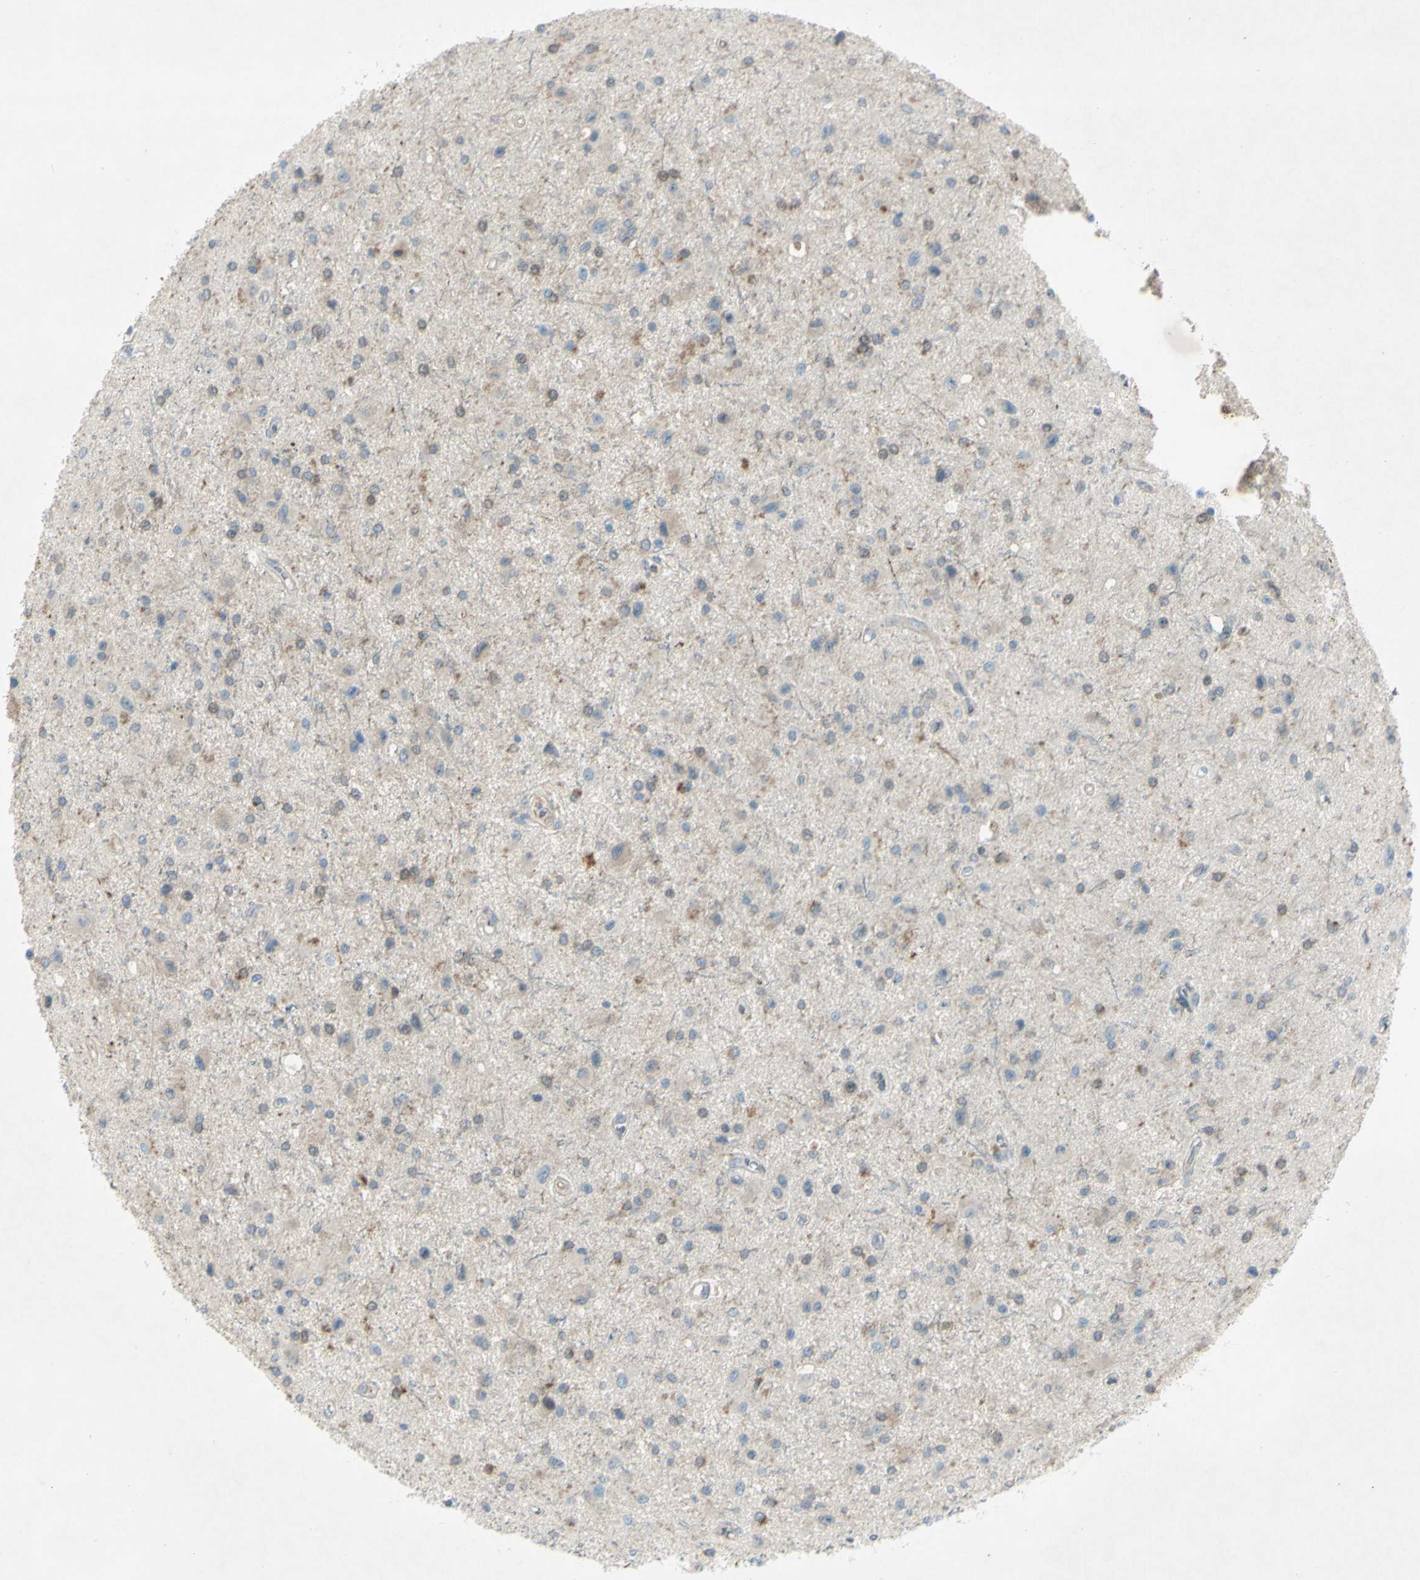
{"staining": {"intensity": "strong", "quantity": ">75%", "location": "cytoplasmic/membranous"}, "tissue": "glioma", "cell_type": "Tumor cells", "image_type": "cancer", "snomed": [{"axis": "morphology", "description": "Glioma, malignant, Low grade"}, {"axis": "topography", "description": "Brain"}], "caption": "Brown immunohistochemical staining in malignant glioma (low-grade) displays strong cytoplasmic/membranous staining in about >75% of tumor cells.", "gene": "C1orf159", "patient": {"sex": "male", "age": 58}}